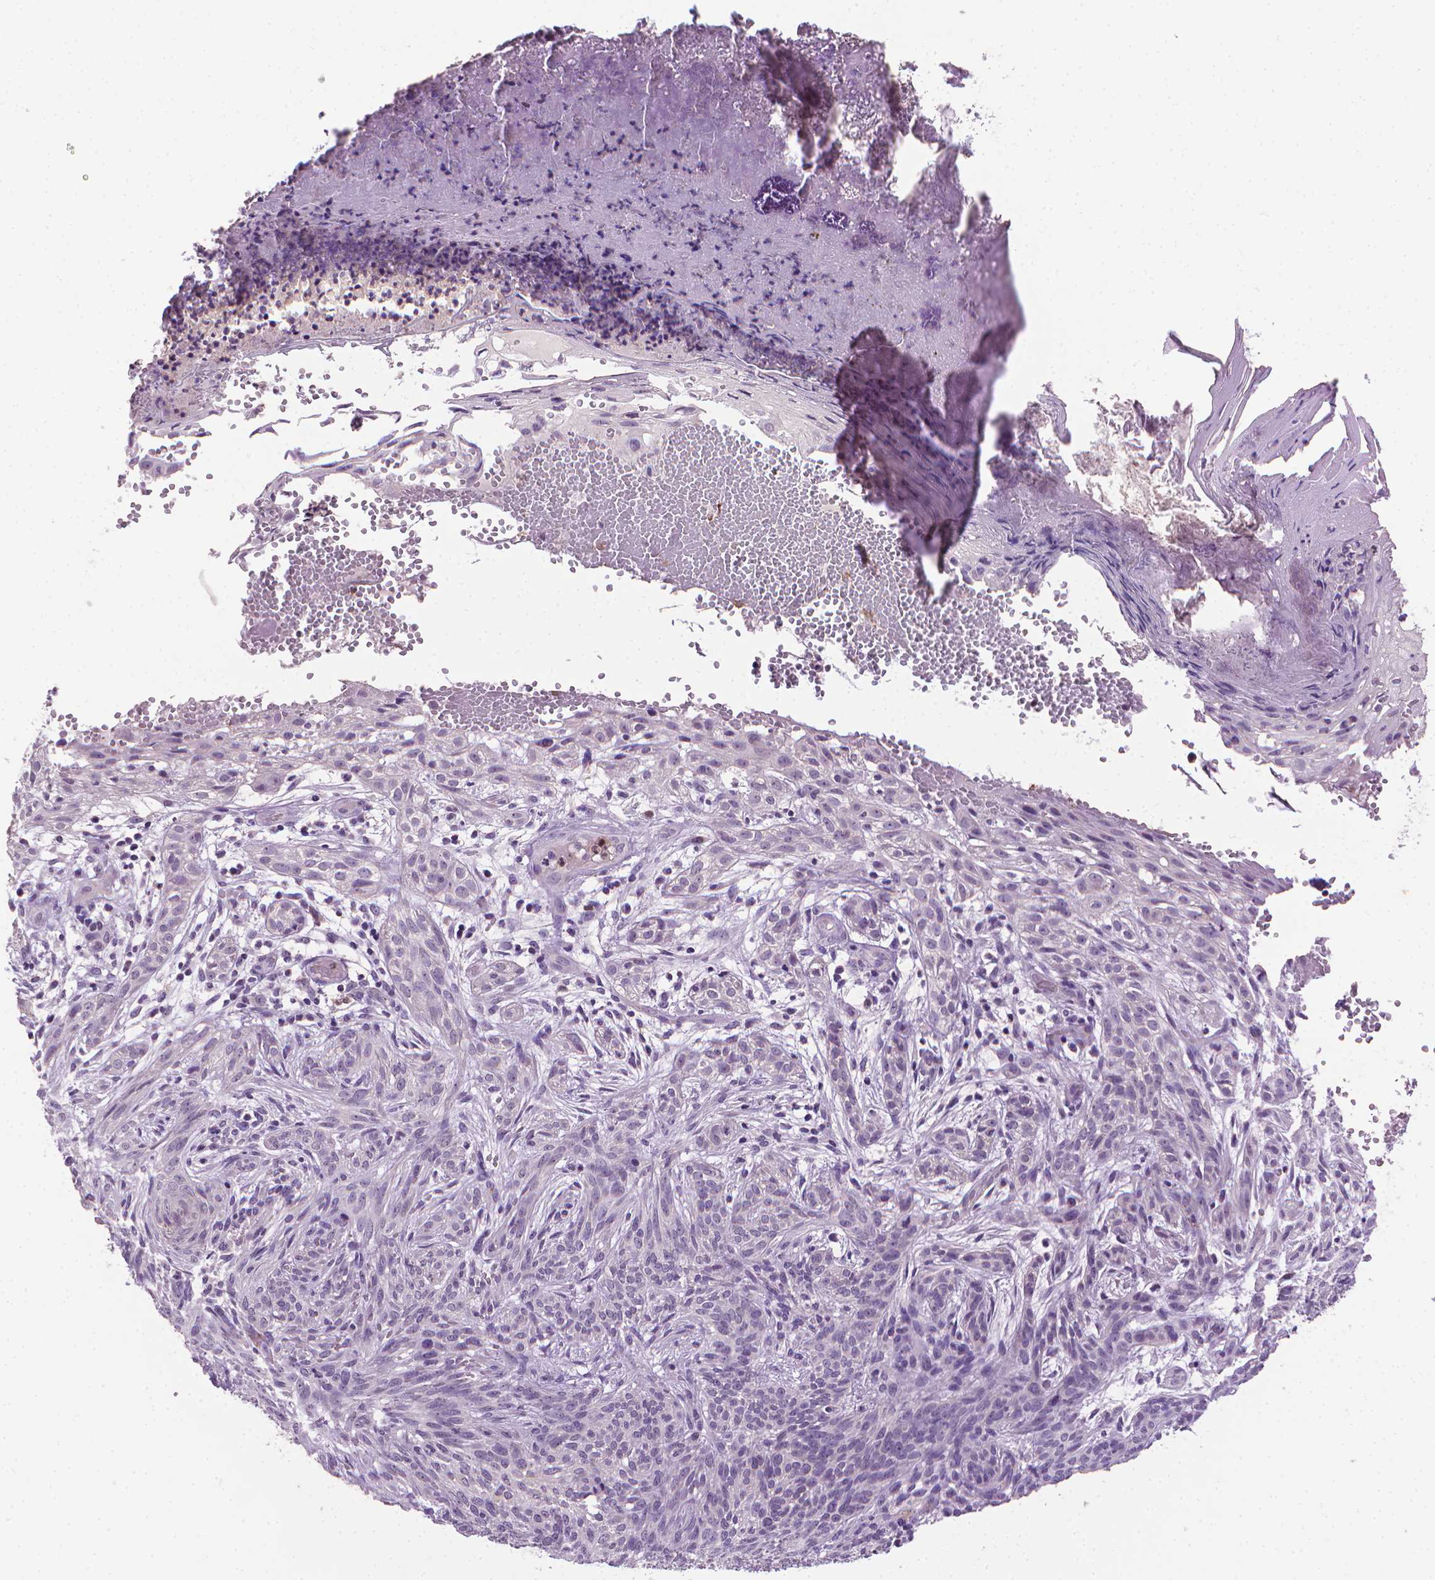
{"staining": {"intensity": "negative", "quantity": "none", "location": "none"}, "tissue": "skin cancer", "cell_type": "Tumor cells", "image_type": "cancer", "snomed": [{"axis": "morphology", "description": "Basal cell carcinoma"}, {"axis": "topography", "description": "Skin"}], "caption": "High magnification brightfield microscopy of basal cell carcinoma (skin) stained with DAB (3,3'-diaminobenzidine) (brown) and counterstained with hematoxylin (blue): tumor cells show no significant expression.", "gene": "CDKN2D", "patient": {"sex": "male", "age": 84}}